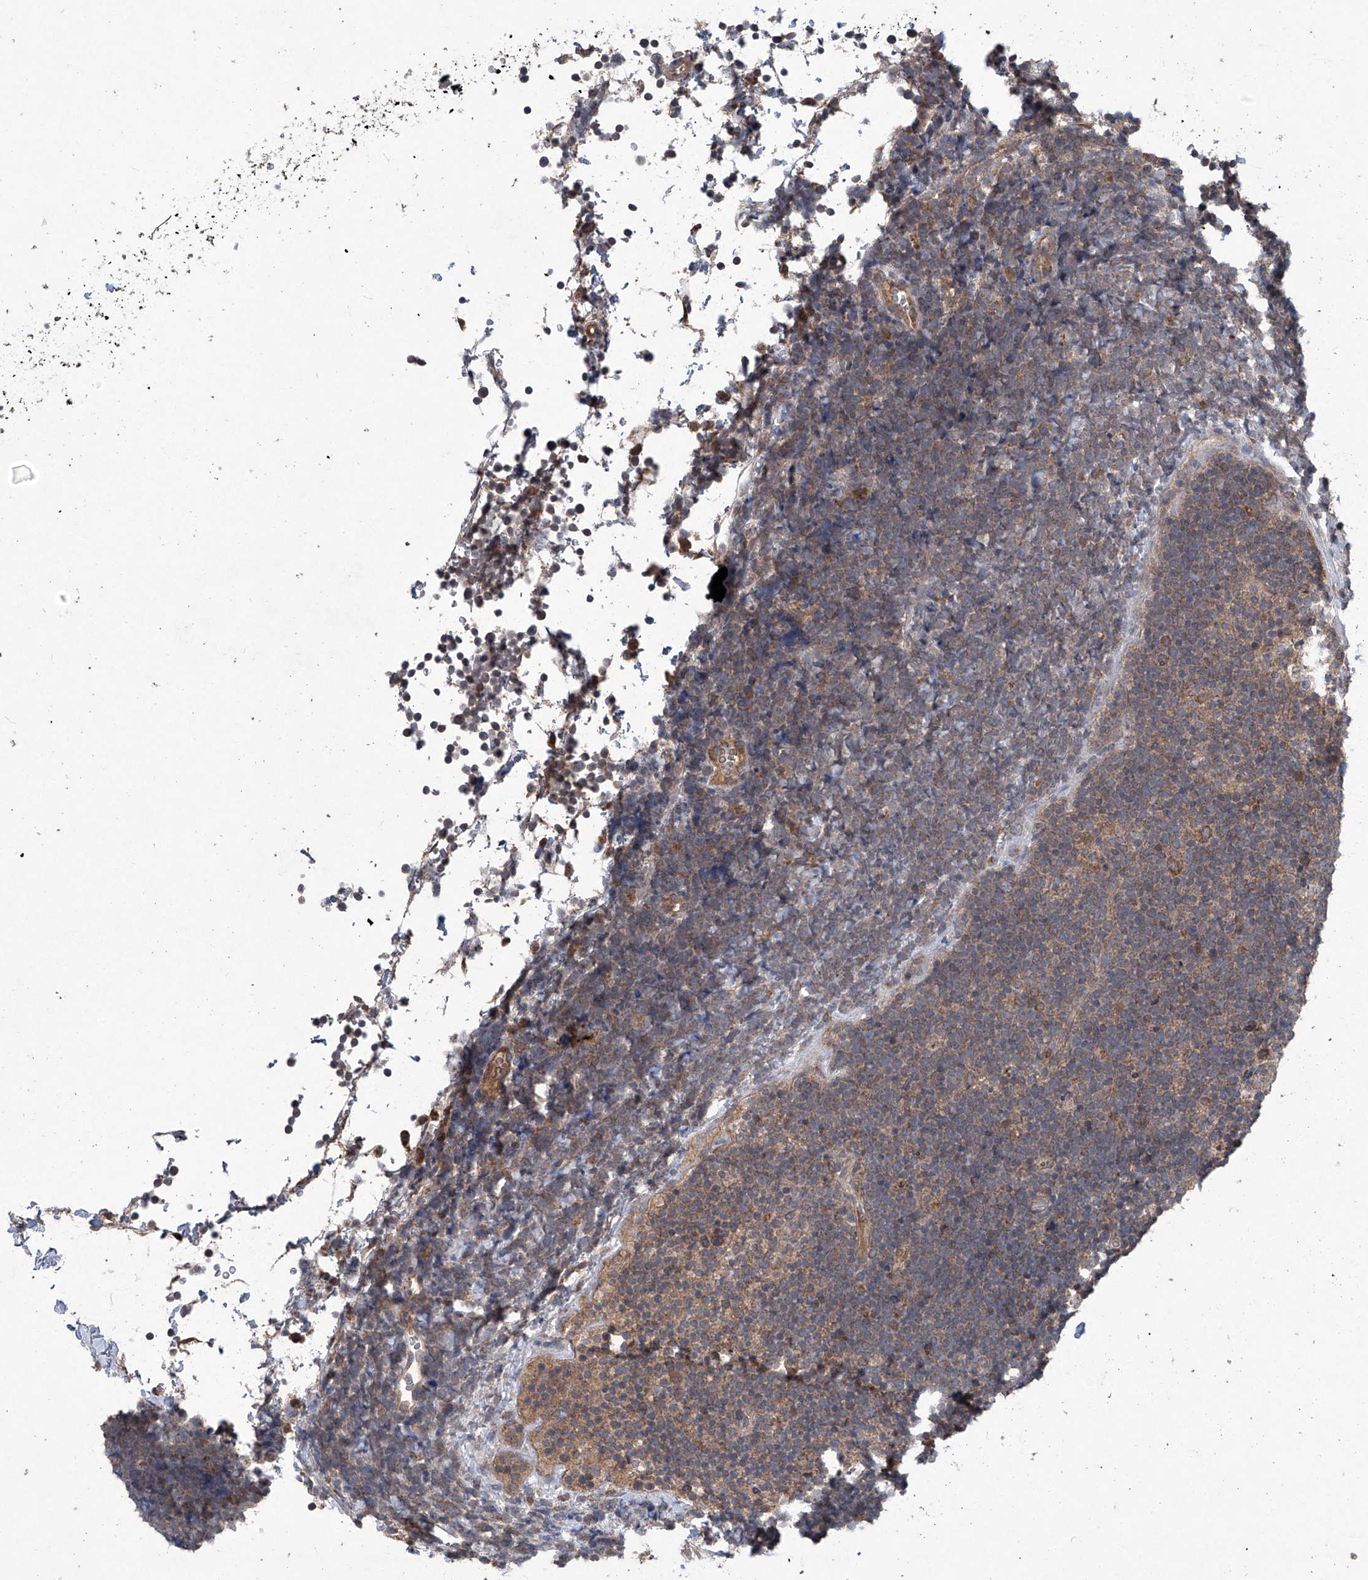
{"staining": {"intensity": "weak", "quantity": "25%-75%", "location": "cytoplasmic/membranous"}, "tissue": "lymphoma", "cell_type": "Tumor cells", "image_type": "cancer", "snomed": [{"axis": "morphology", "description": "Malignant lymphoma, non-Hodgkin's type, High grade"}, {"axis": "topography", "description": "Lymph node"}], "caption": "Immunohistochemistry (IHC) photomicrograph of human lymphoma stained for a protein (brown), which shows low levels of weak cytoplasmic/membranous positivity in approximately 25%-75% of tumor cells.", "gene": "SUMF2", "patient": {"sex": "male", "age": 13}}